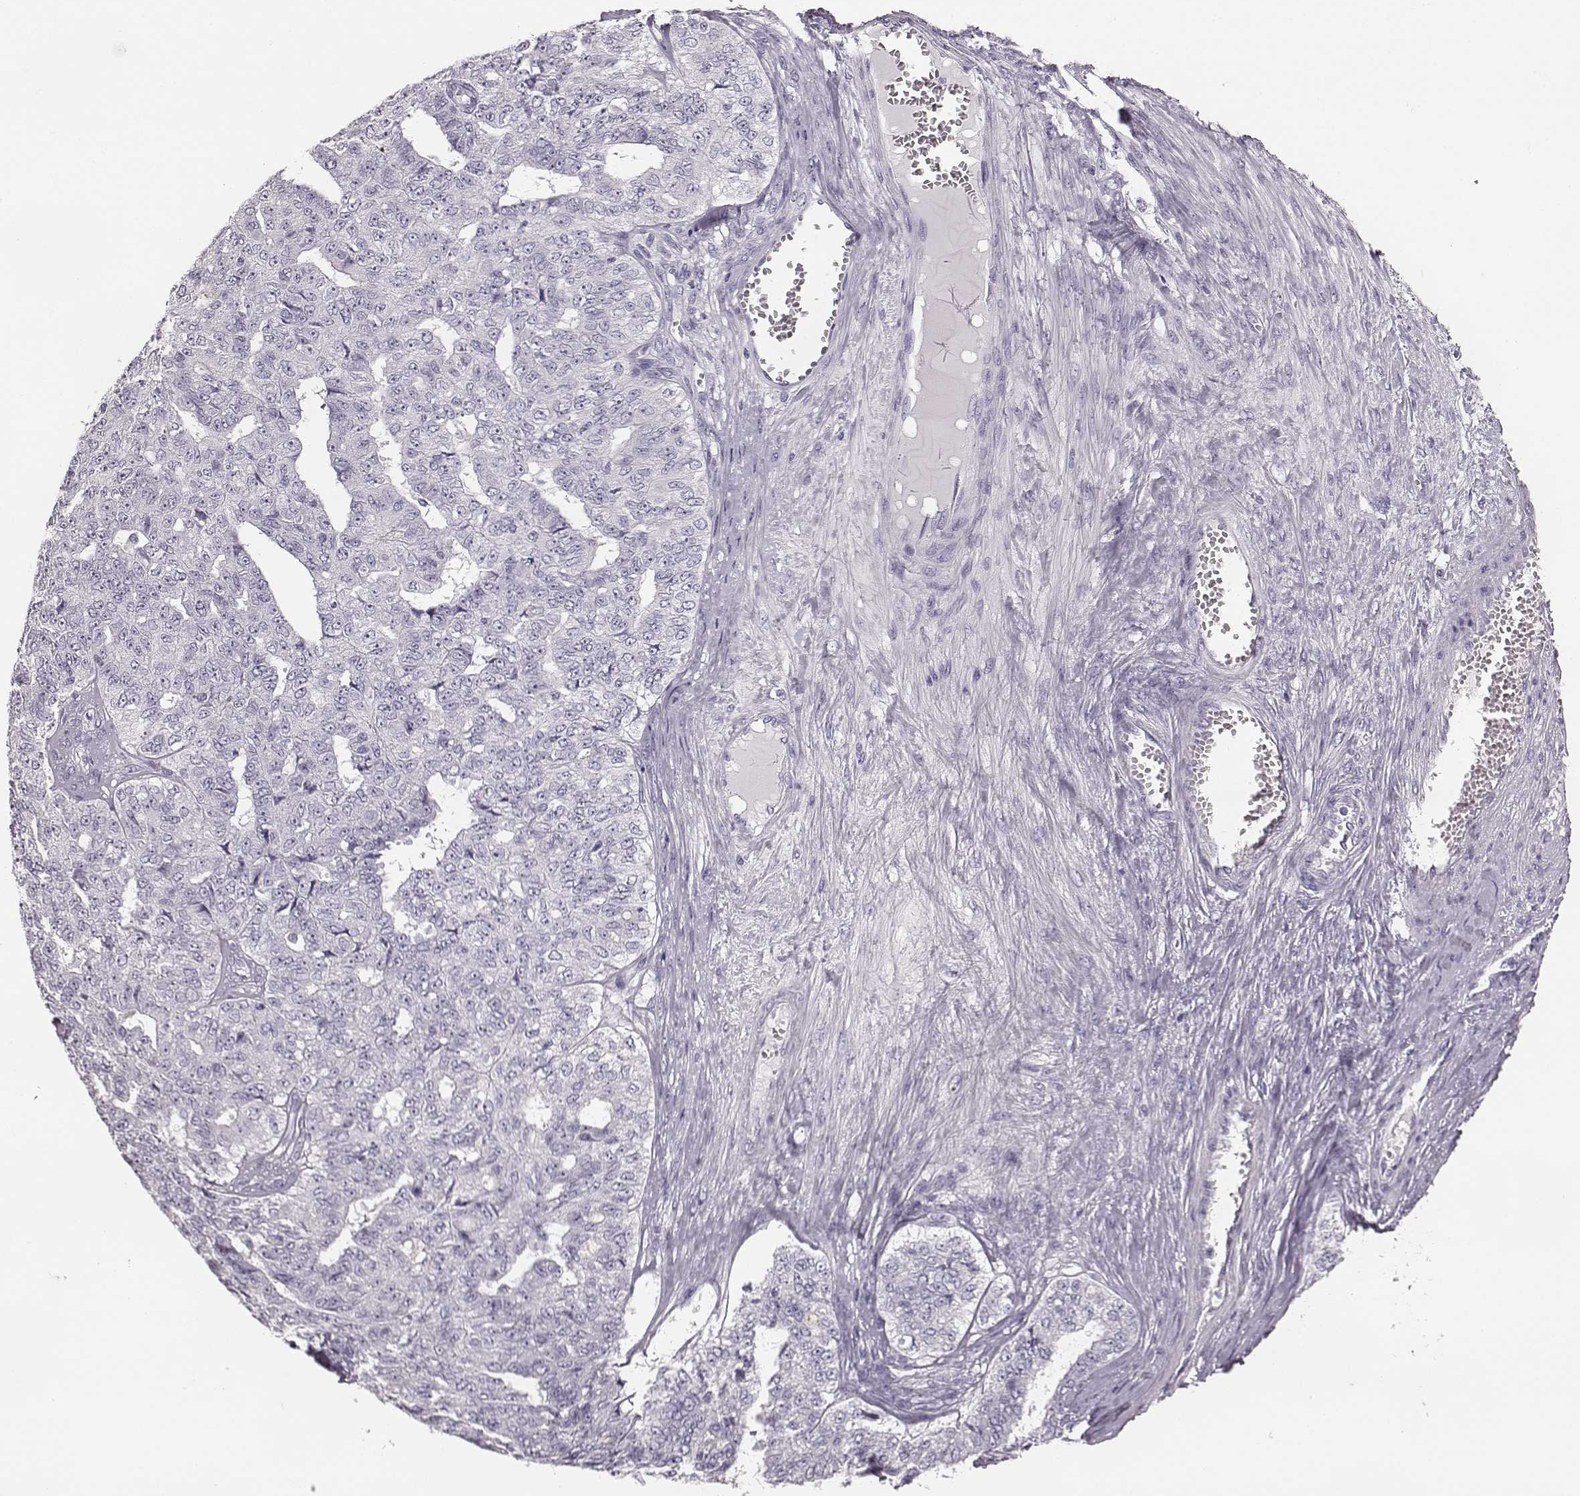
{"staining": {"intensity": "negative", "quantity": "none", "location": "none"}, "tissue": "ovarian cancer", "cell_type": "Tumor cells", "image_type": "cancer", "snomed": [{"axis": "morphology", "description": "Cystadenocarcinoma, serous, NOS"}, {"axis": "topography", "description": "Ovary"}], "caption": "DAB (3,3'-diaminobenzidine) immunohistochemical staining of human ovarian serous cystadenocarcinoma demonstrates no significant expression in tumor cells.", "gene": "NPTXR", "patient": {"sex": "female", "age": 71}}